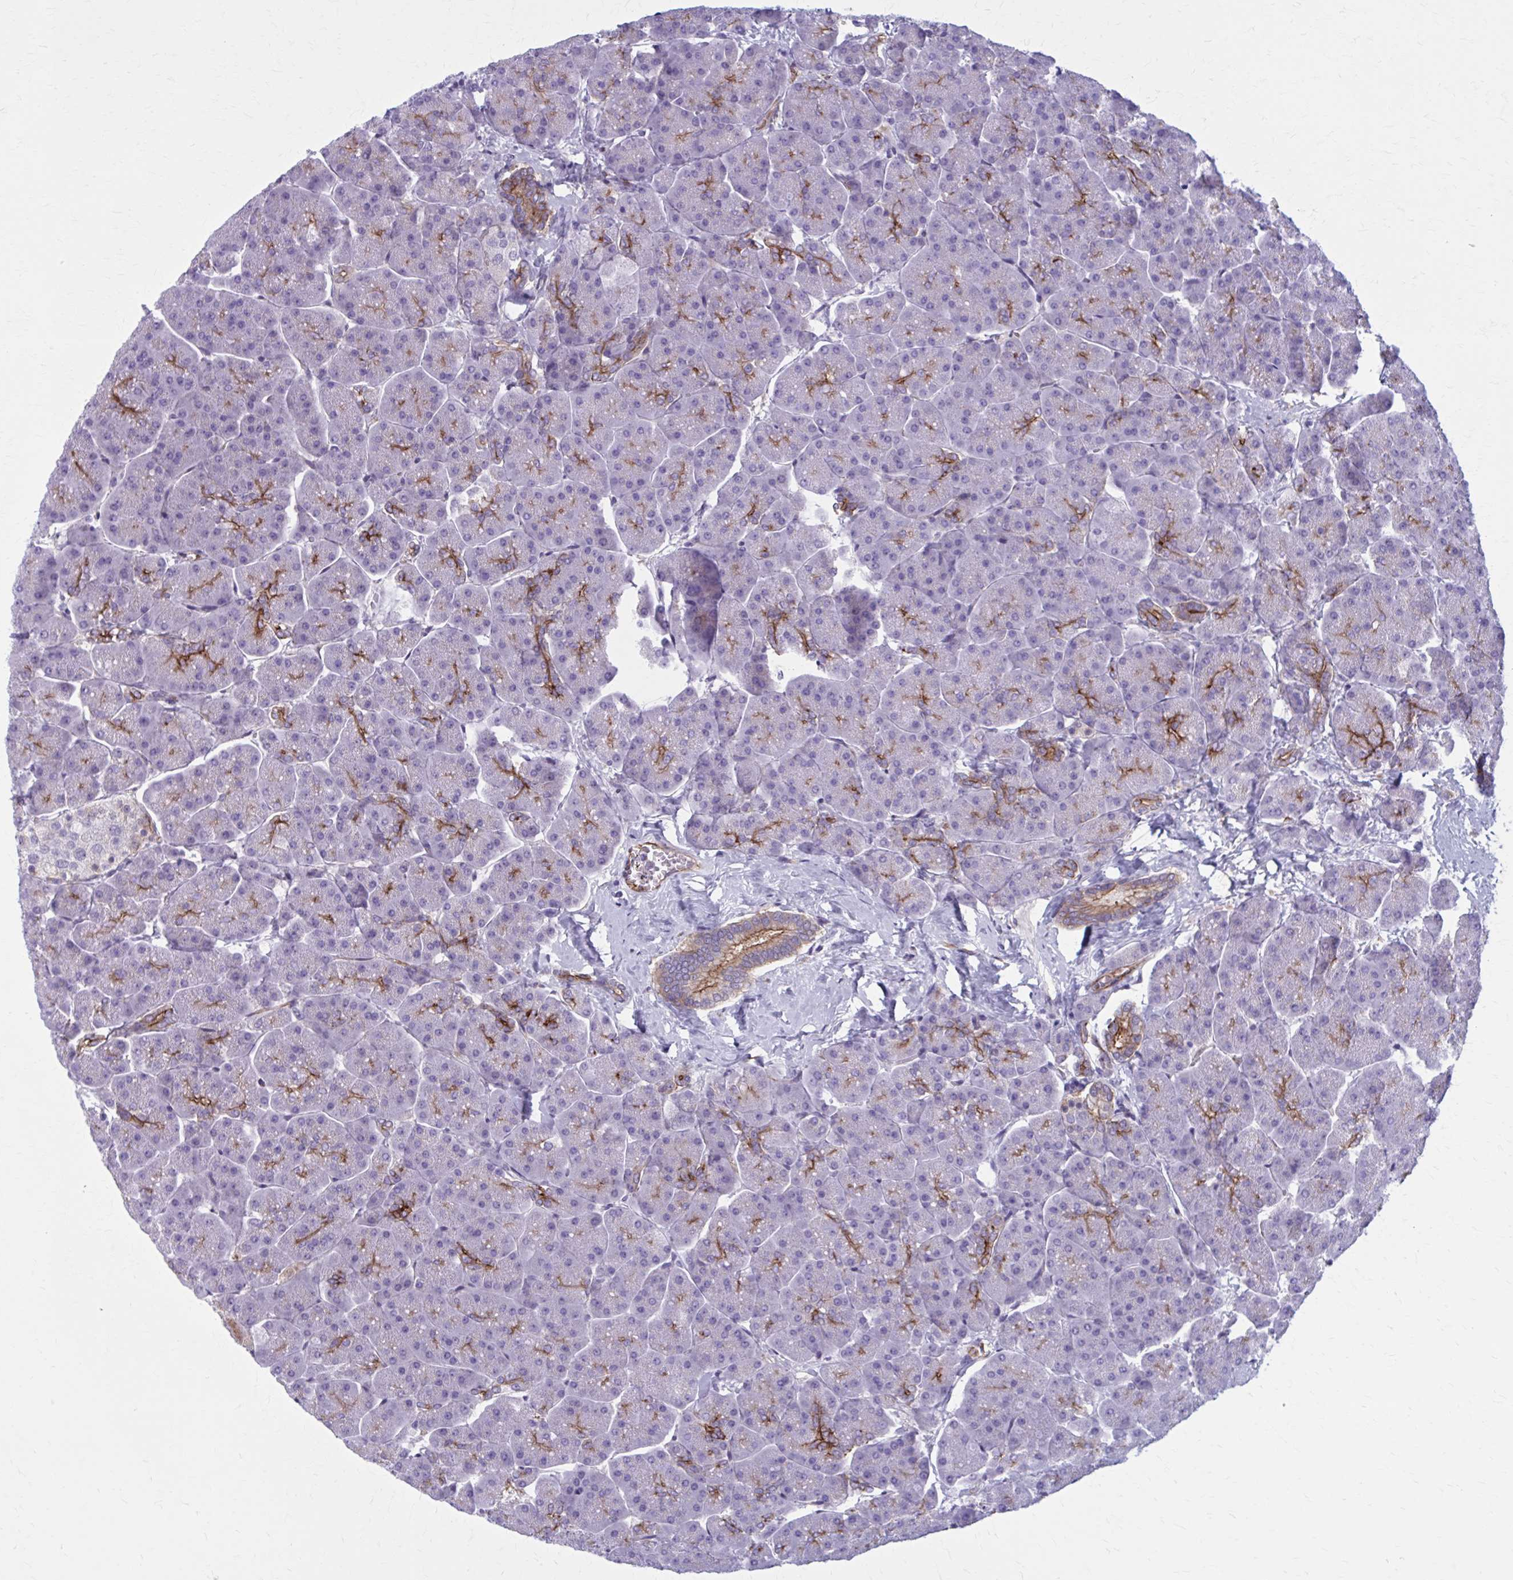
{"staining": {"intensity": "moderate", "quantity": "25%-75%", "location": "cytoplasmic/membranous"}, "tissue": "pancreas", "cell_type": "Exocrine glandular cells", "image_type": "normal", "snomed": [{"axis": "morphology", "description": "Normal tissue, NOS"}, {"axis": "topography", "description": "Pancreas"}, {"axis": "topography", "description": "Peripheral nerve tissue"}], "caption": "Pancreas stained with IHC demonstrates moderate cytoplasmic/membranous expression in approximately 25%-75% of exocrine glandular cells.", "gene": "ZDHHC7", "patient": {"sex": "male", "age": 54}}